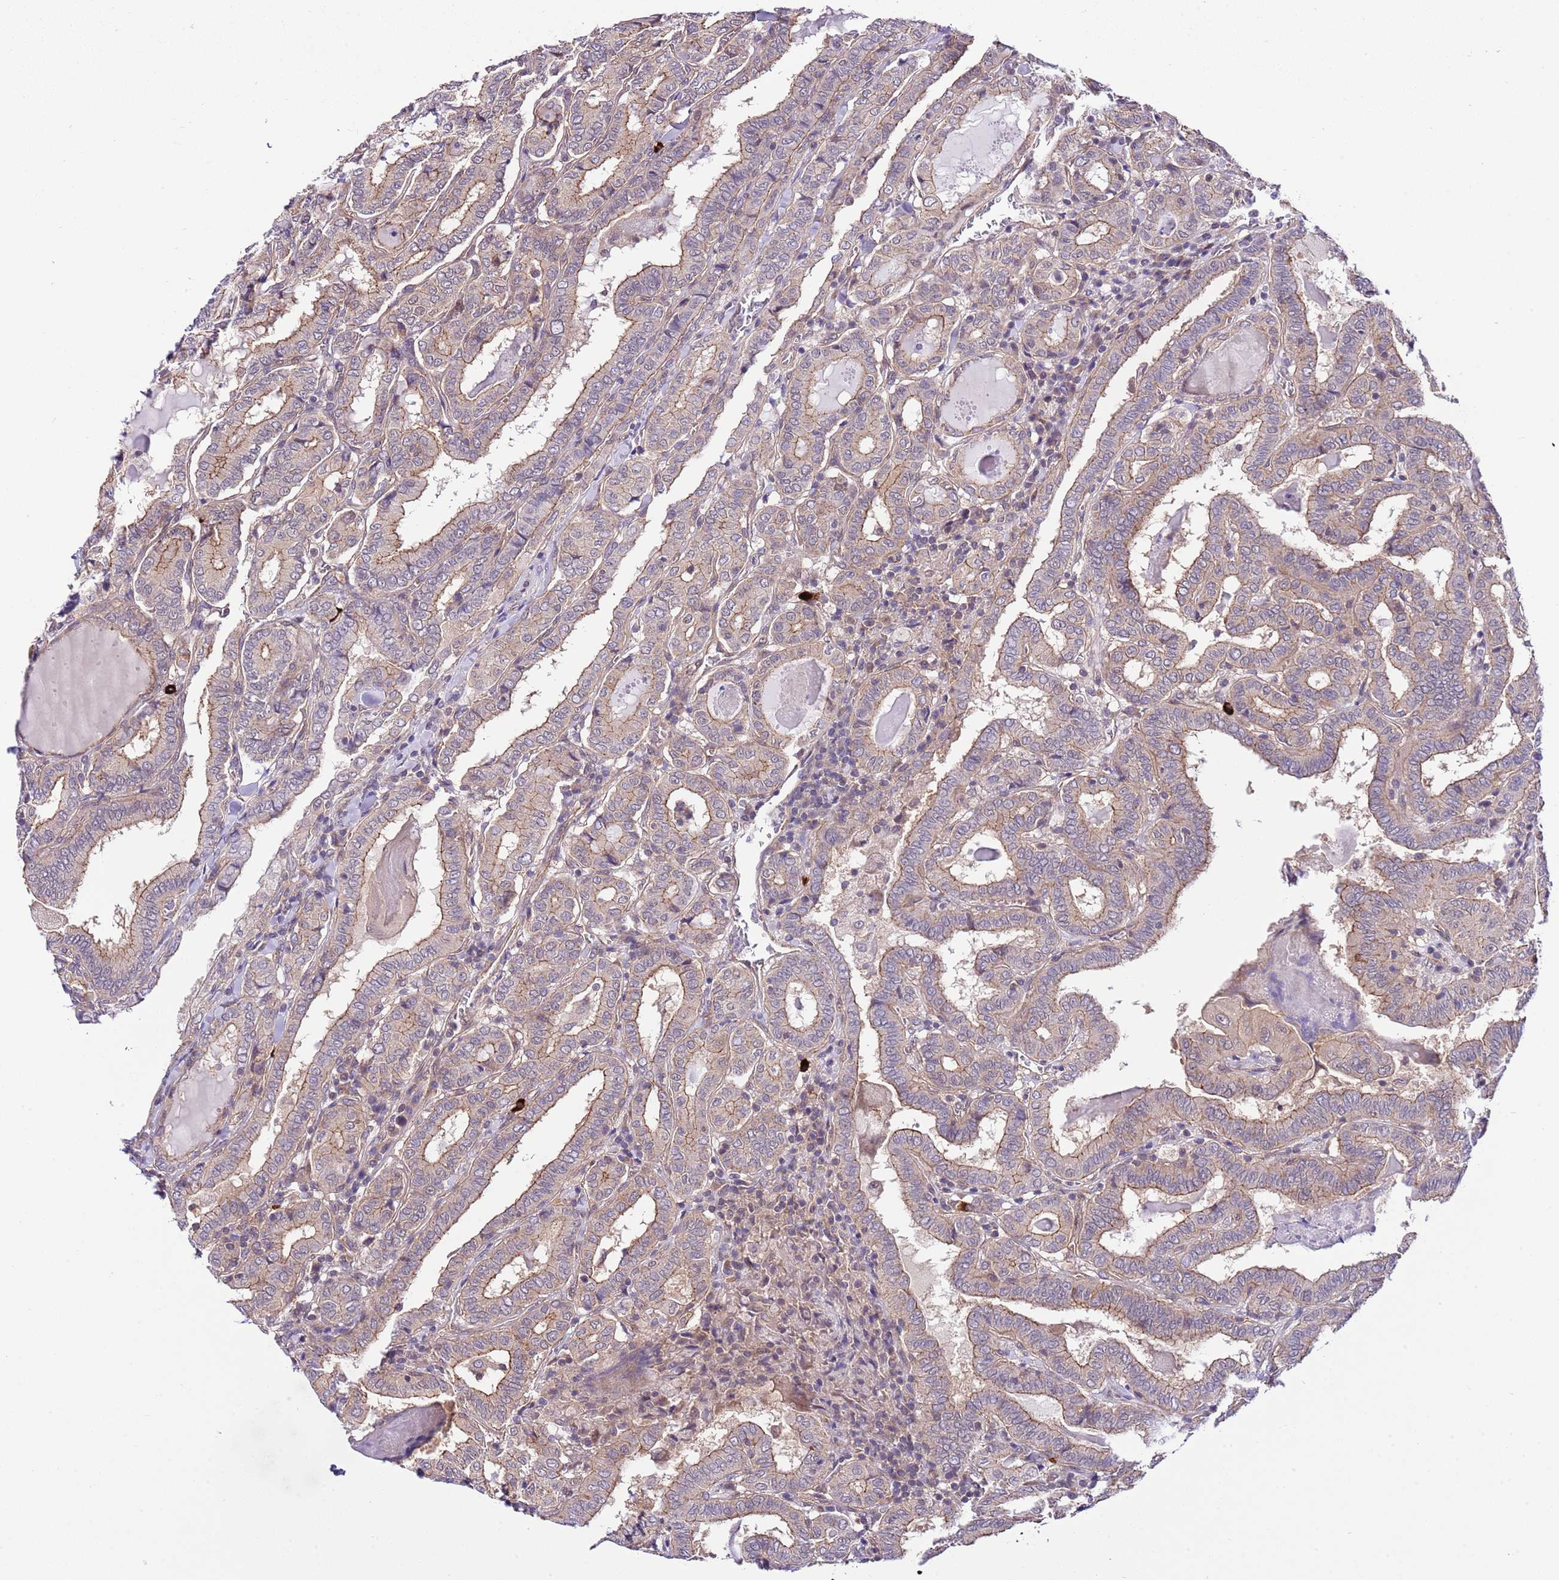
{"staining": {"intensity": "weak", "quantity": "25%-75%", "location": "cytoplasmic/membranous"}, "tissue": "thyroid cancer", "cell_type": "Tumor cells", "image_type": "cancer", "snomed": [{"axis": "morphology", "description": "Papillary adenocarcinoma, NOS"}, {"axis": "topography", "description": "Thyroid gland"}], "caption": "Thyroid cancer stained for a protein (brown) exhibits weak cytoplasmic/membranous positive positivity in approximately 25%-75% of tumor cells.", "gene": "DONSON", "patient": {"sex": "female", "age": 72}}